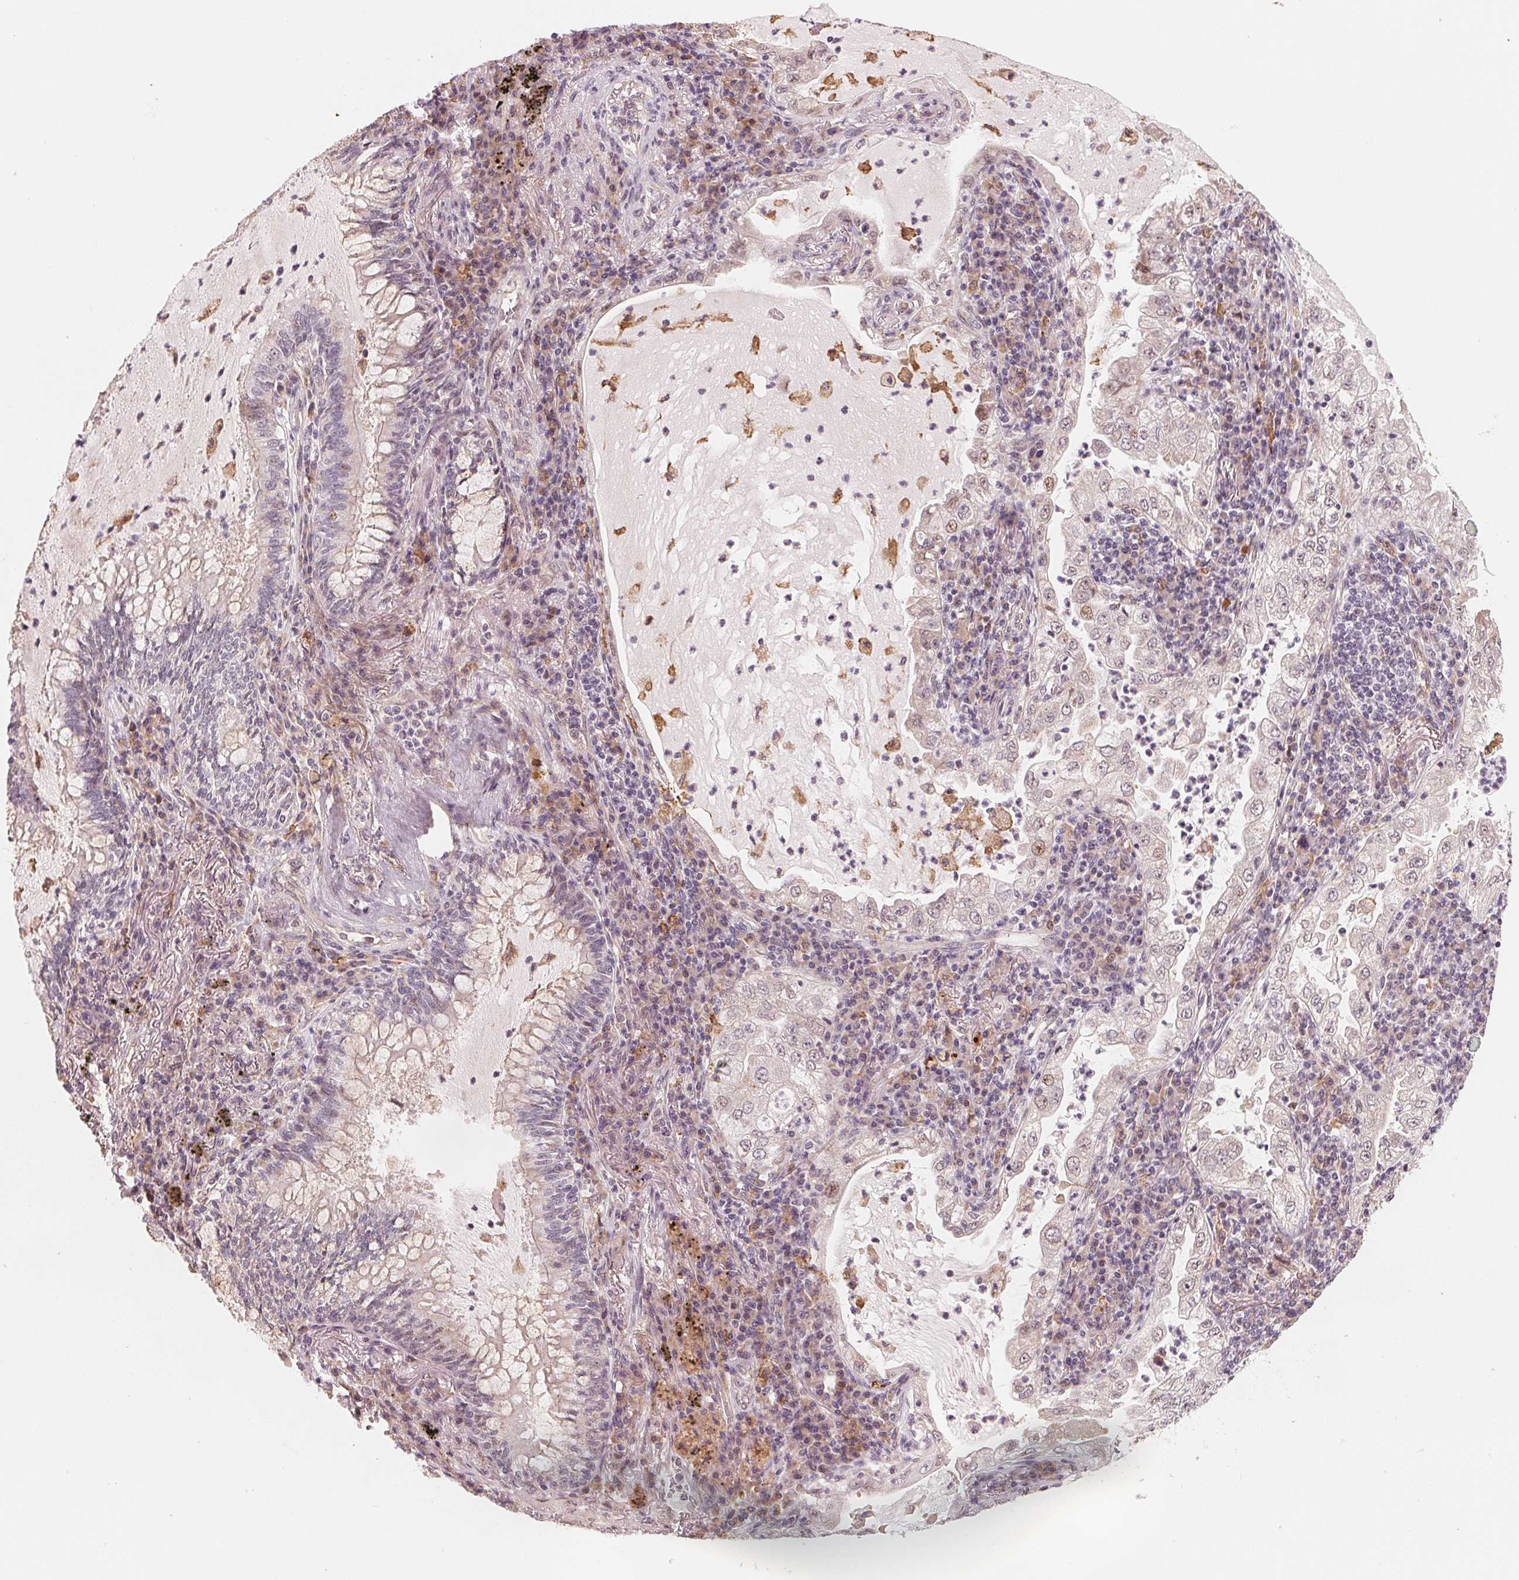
{"staining": {"intensity": "negative", "quantity": "none", "location": "none"}, "tissue": "lung cancer", "cell_type": "Tumor cells", "image_type": "cancer", "snomed": [{"axis": "morphology", "description": "Adenocarcinoma, NOS"}, {"axis": "topography", "description": "Lung"}], "caption": "DAB immunohistochemical staining of adenocarcinoma (lung) reveals no significant positivity in tumor cells. (DAB (3,3'-diaminobenzidine) immunohistochemistry (IHC) with hematoxylin counter stain).", "gene": "IL9R", "patient": {"sex": "female", "age": 73}}